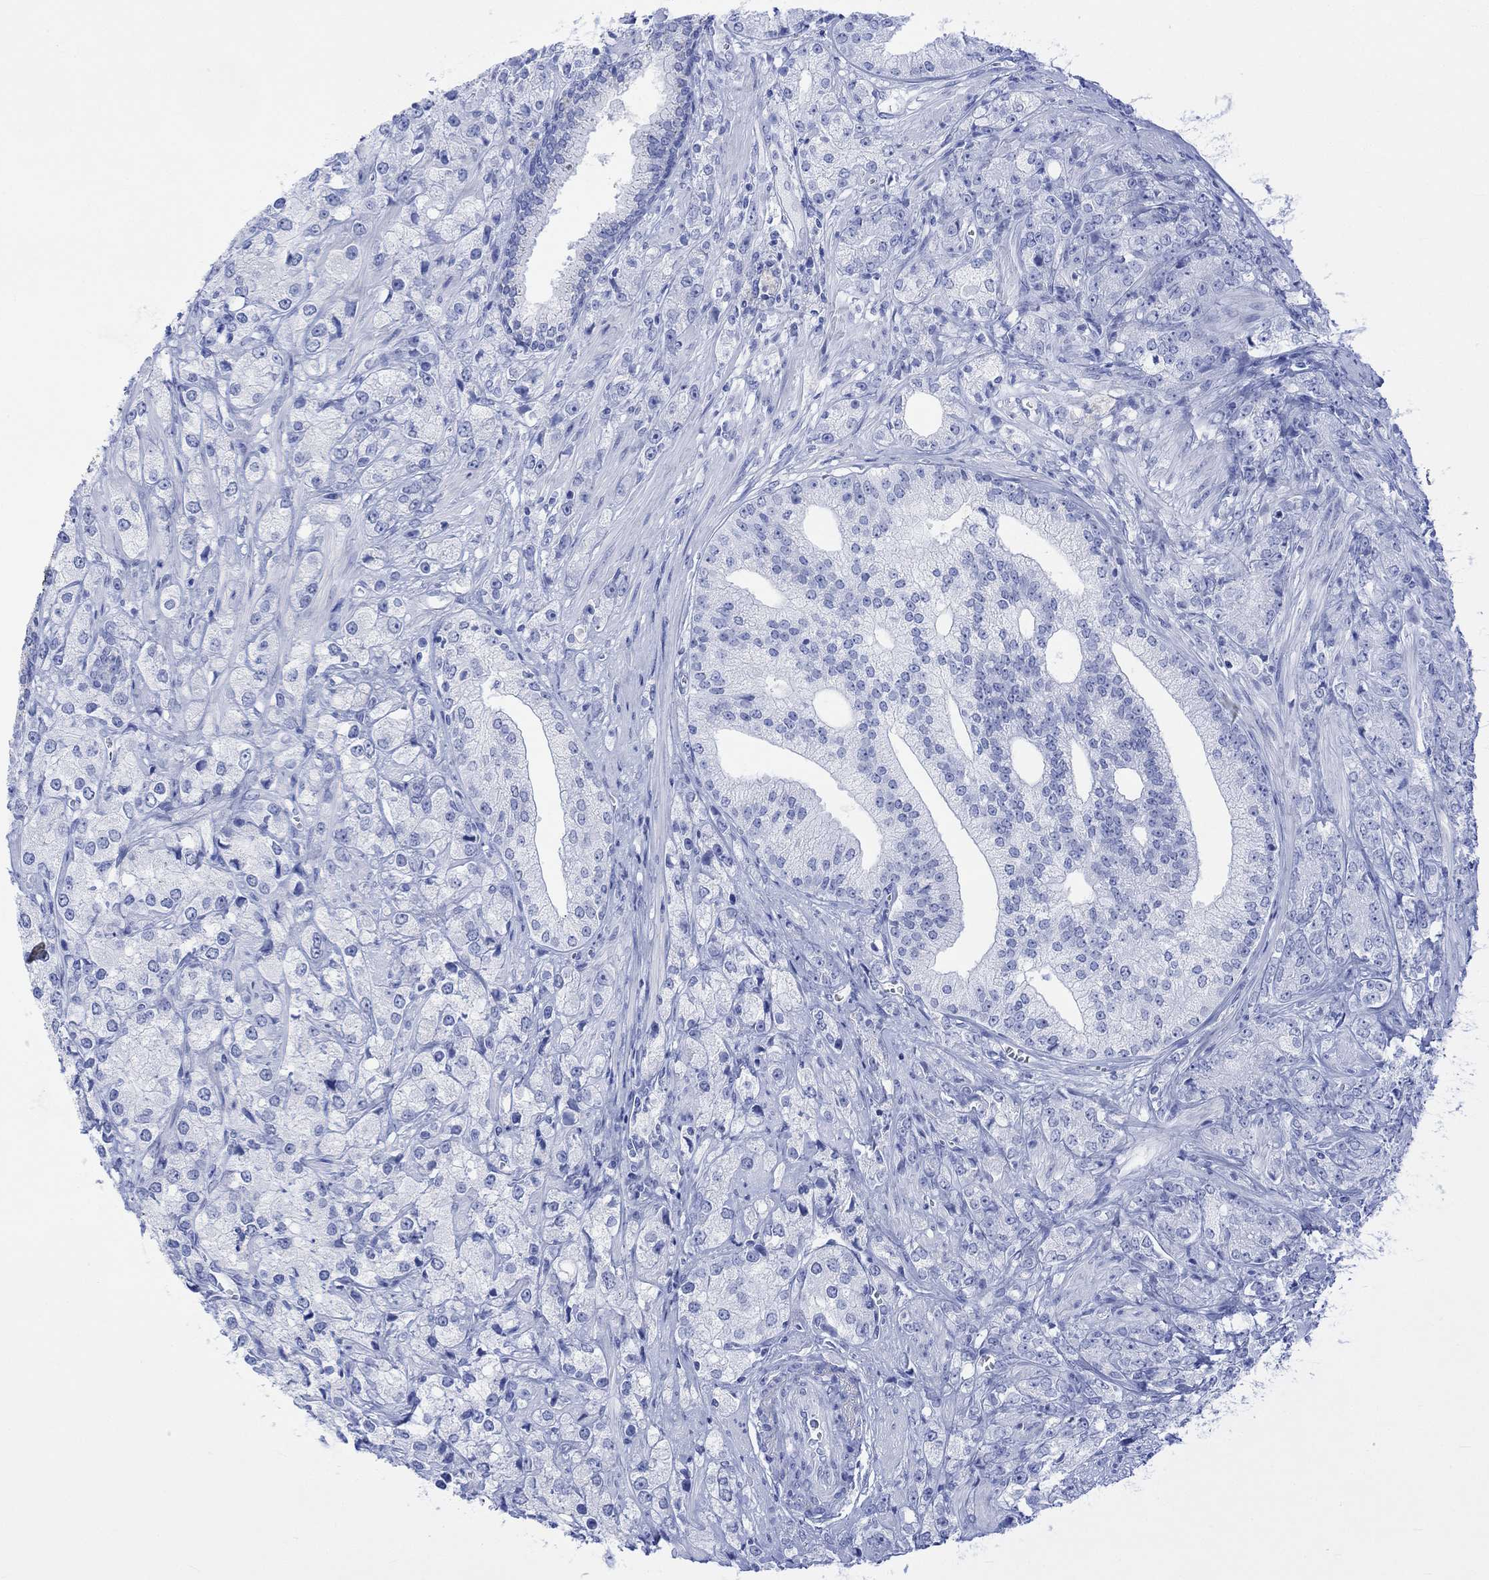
{"staining": {"intensity": "negative", "quantity": "none", "location": "none"}, "tissue": "prostate cancer", "cell_type": "Tumor cells", "image_type": "cancer", "snomed": [{"axis": "morphology", "description": "Adenocarcinoma, NOS"}, {"axis": "topography", "description": "Prostate and seminal vesicle, NOS"}, {"axis": "topography", "description": "Prostate"}], "caption": "The micrograph reveals no significant expression in tumor cells of prostate adenocarcinoma.", "gene": "CELF4", "patient": {"sex": "male", "age": 68}}